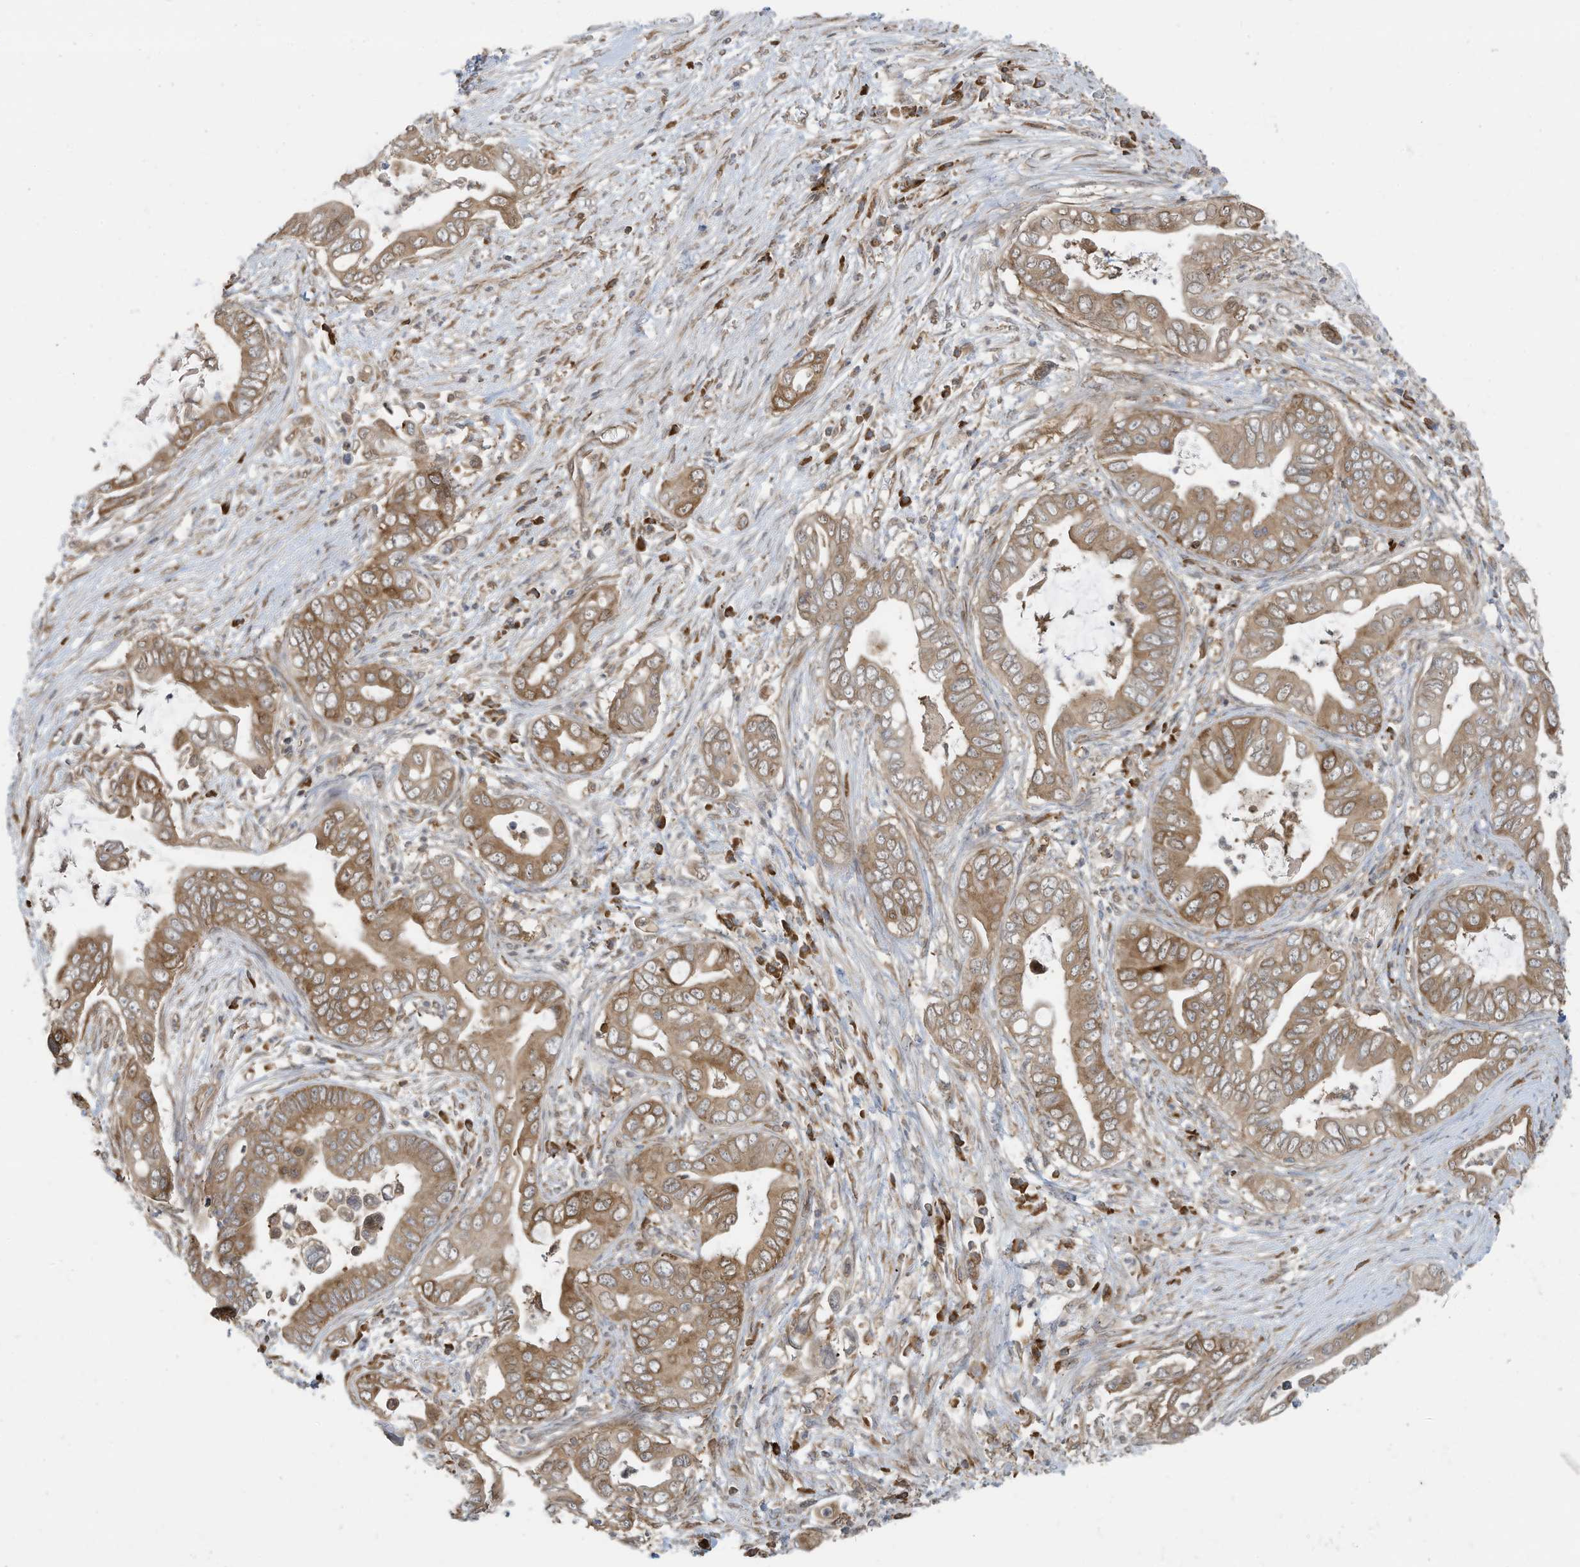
{"staining": {"intensity": "moderate", "quantity": ">75%", "location": "cytoplasmic/membranous"}, "tissue": "pancreatic cancer", "cell_type": "Tumor cells", "image_type": "cancer", "snomed": [{"axis": "morphology", "description": "Adenocarcinoma, NOS"}, {"axis": "topography", "description": "Pancreas"}], "caption": "About >75% of tumor cells in human pancreatic adenocarcinoma display moderate cytoplasmic/membranous protein staining as visualized by brown immunohistochemical staining.", "gene": "USE1", "patient": {"sex": "male", "age": 75}}